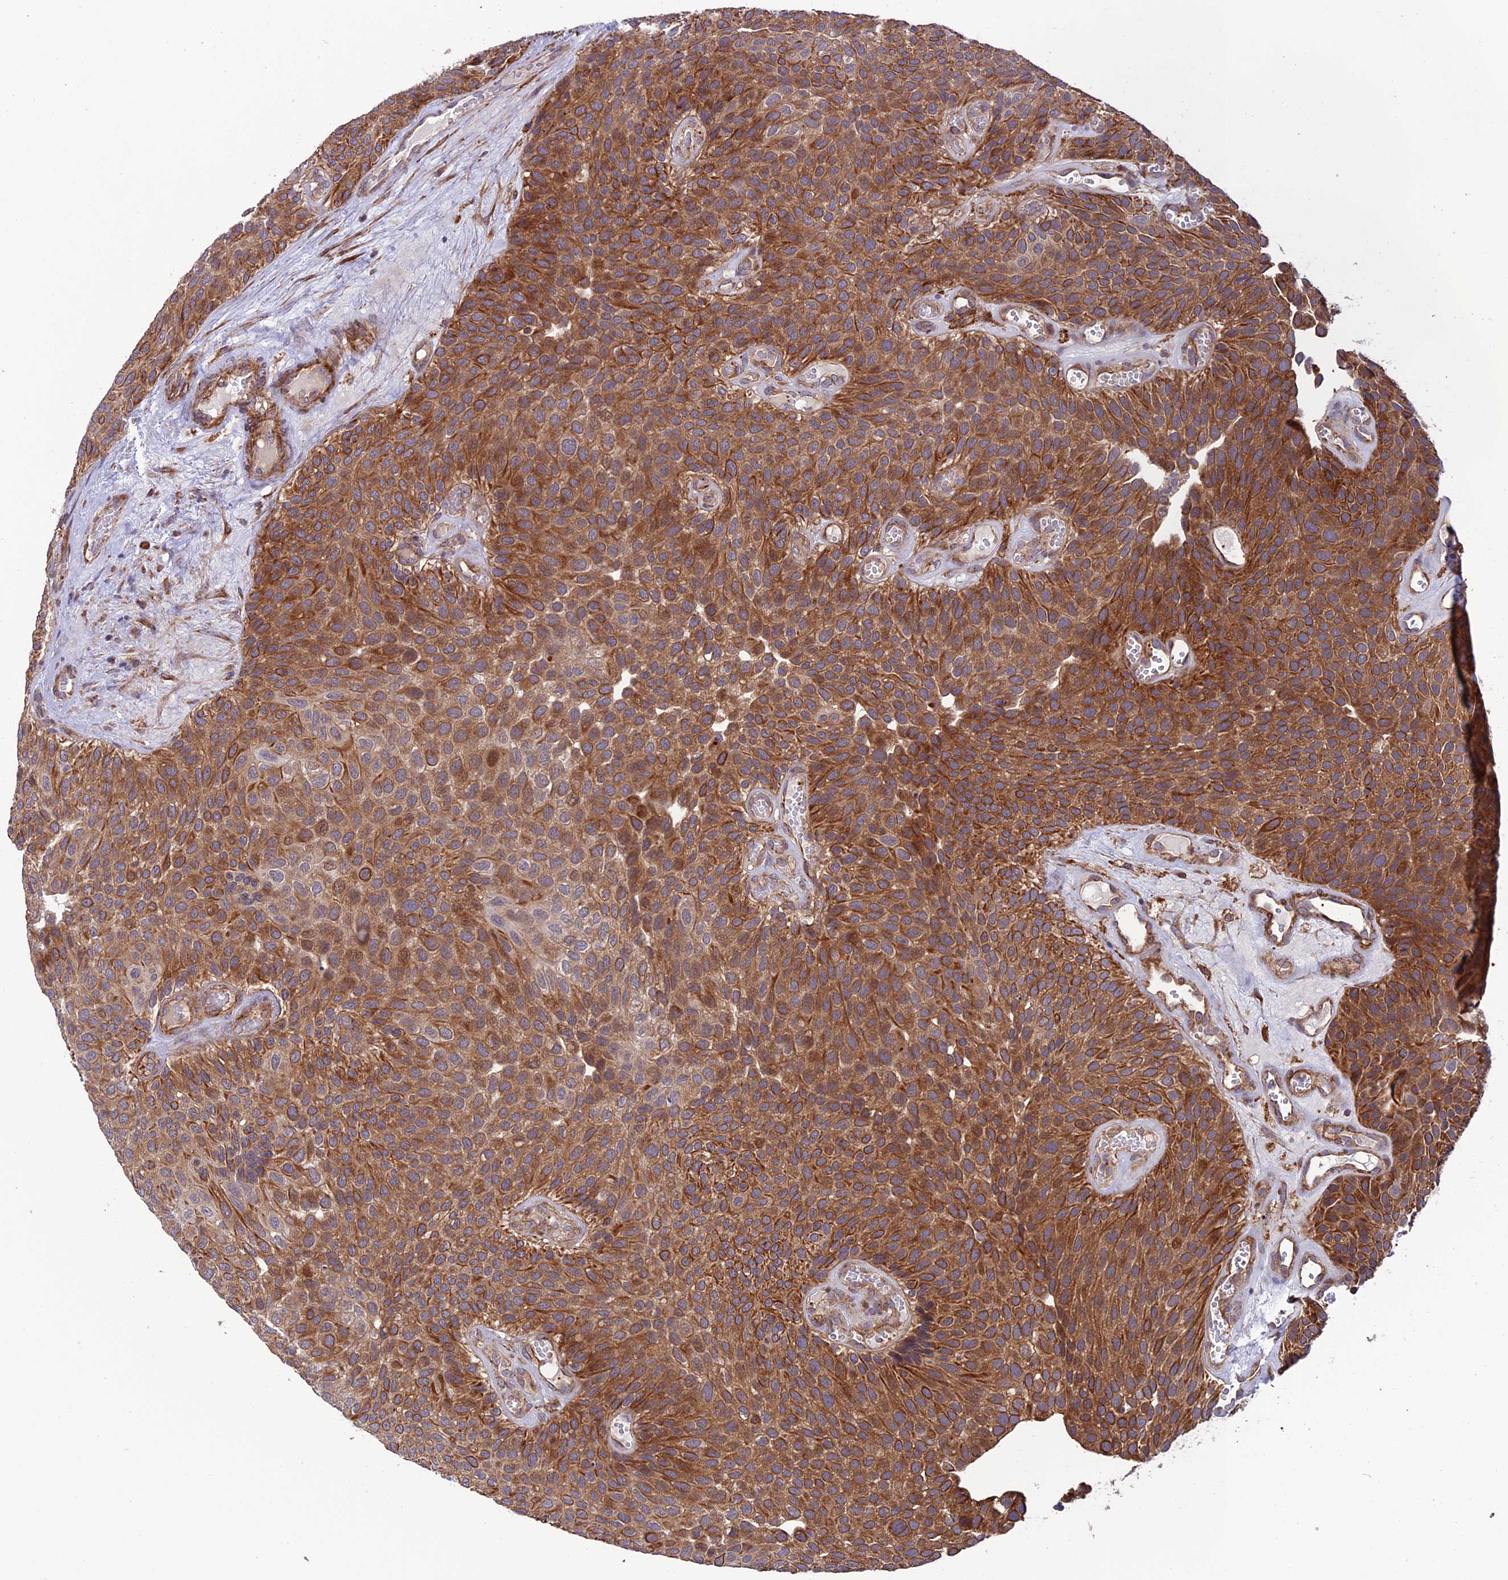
{"staining": {"intensity": "moderate", "quantity": ">75%", "location": "cytoplasmic/membranous"}, "tissue": "urothelial cancer", "cell_type": "Tumor cells", "image_type": "cancer", "snomed": [{"axis": "morphology", "description": "Urothelial carcinoma, Low grade"}, {"axis": "topography", "description": "Urinary bladder"}], "caption": "Immunohistochemistry (IHC) (DAB) staining of human low-grade urothelial carcinoma displays moderate cytoplasmic/membranous protein expression in approximately >75% of tumor cells.", "gene": "TNIP3", "patient": {"sex": "male", "age": 89}}